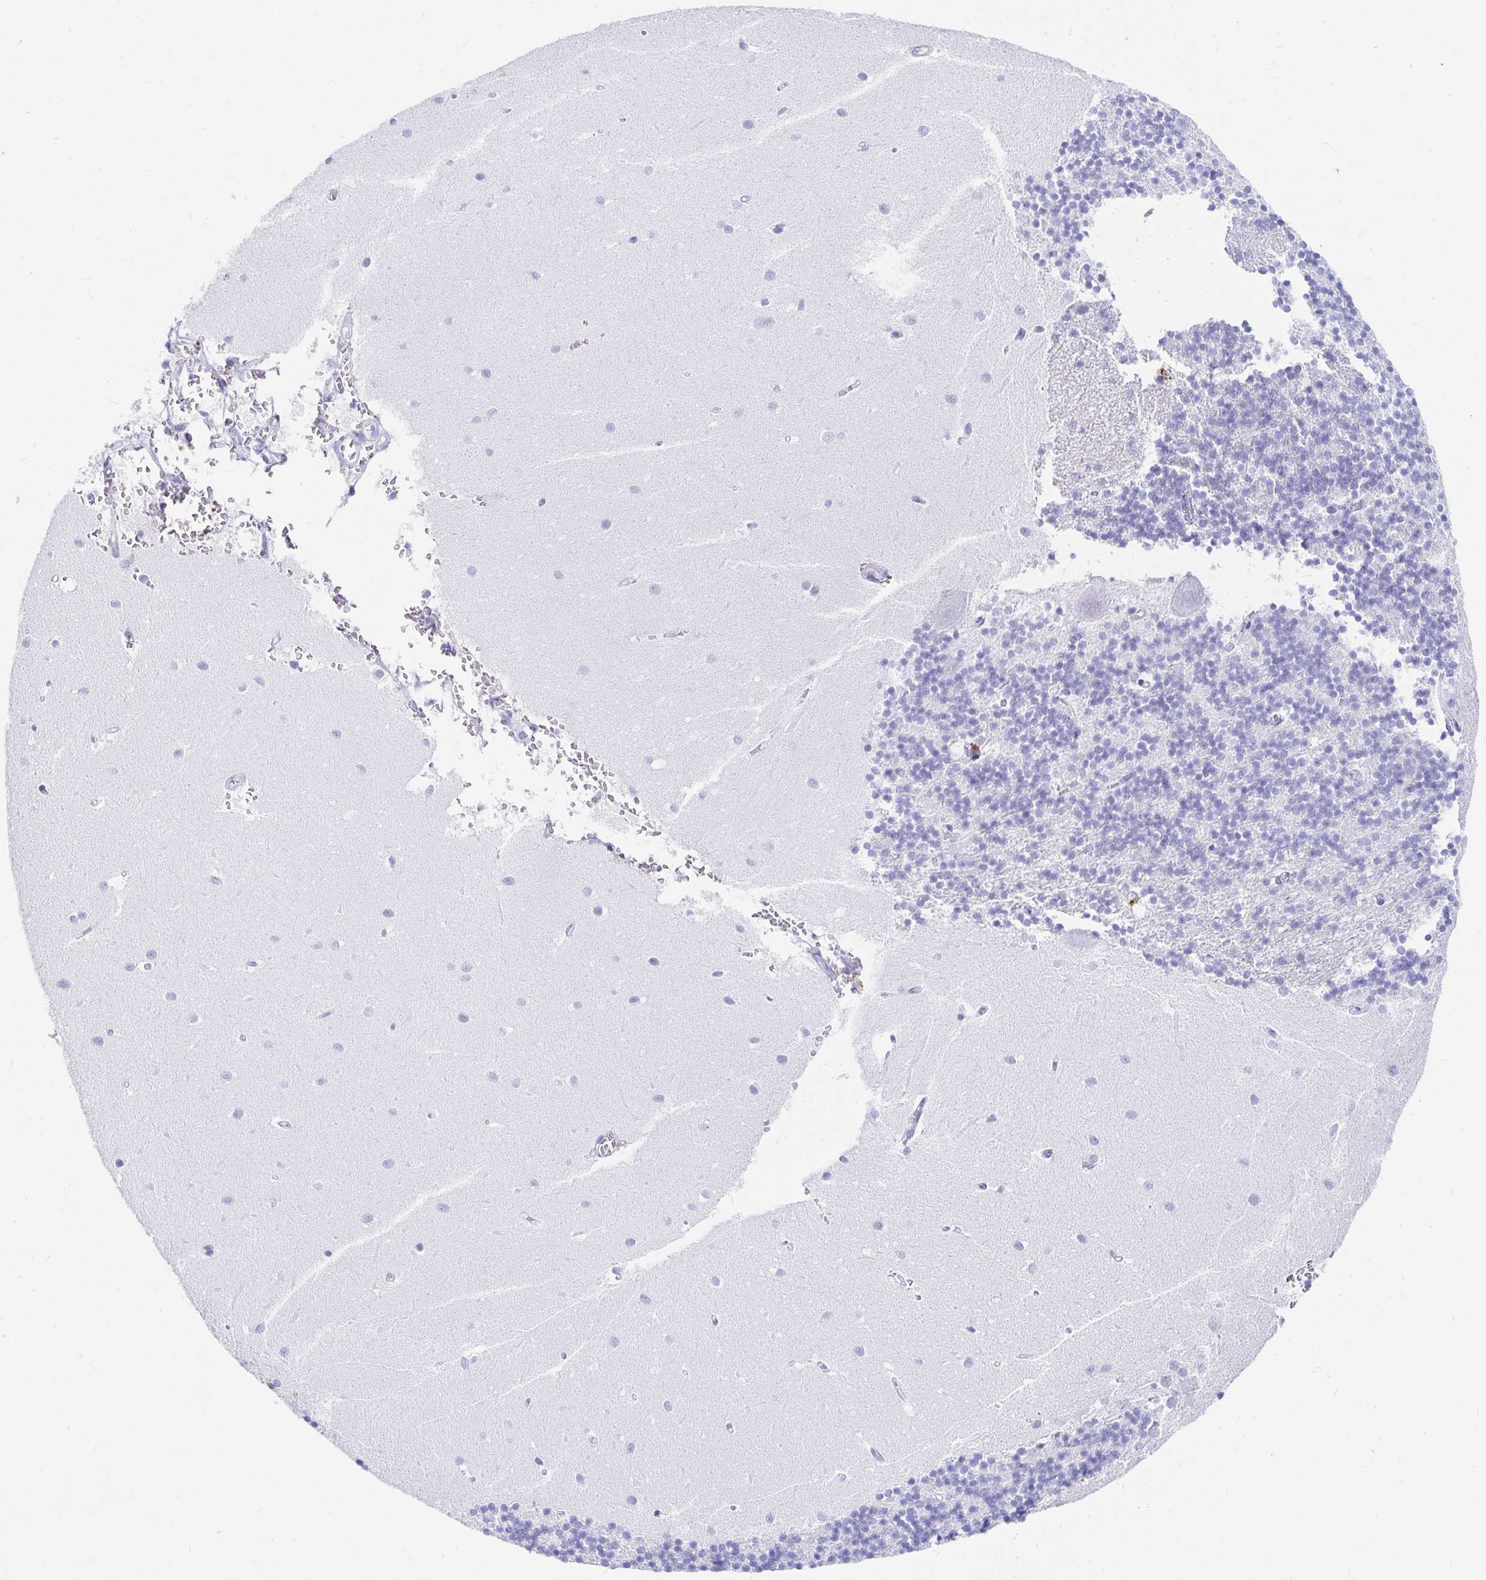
{"staining": {"intensity": "negative", "quantity": "none", "location": "none"}, "tissue": "cerebellum", "cell_type": "Cells in granular layer", "image_type": "normal", "snomed": [{"axis": "morphology", "description": "Normal tissue, NOS"}, {"axis": "topography", "description": "Cerebellum"}], "caption": "This is a image of IHC staining of unremarkable cerebellum, which shows no staining in cells in granular layer.", "gene": "OR6T1", "patient": {"sex": "male", "age": 54}}